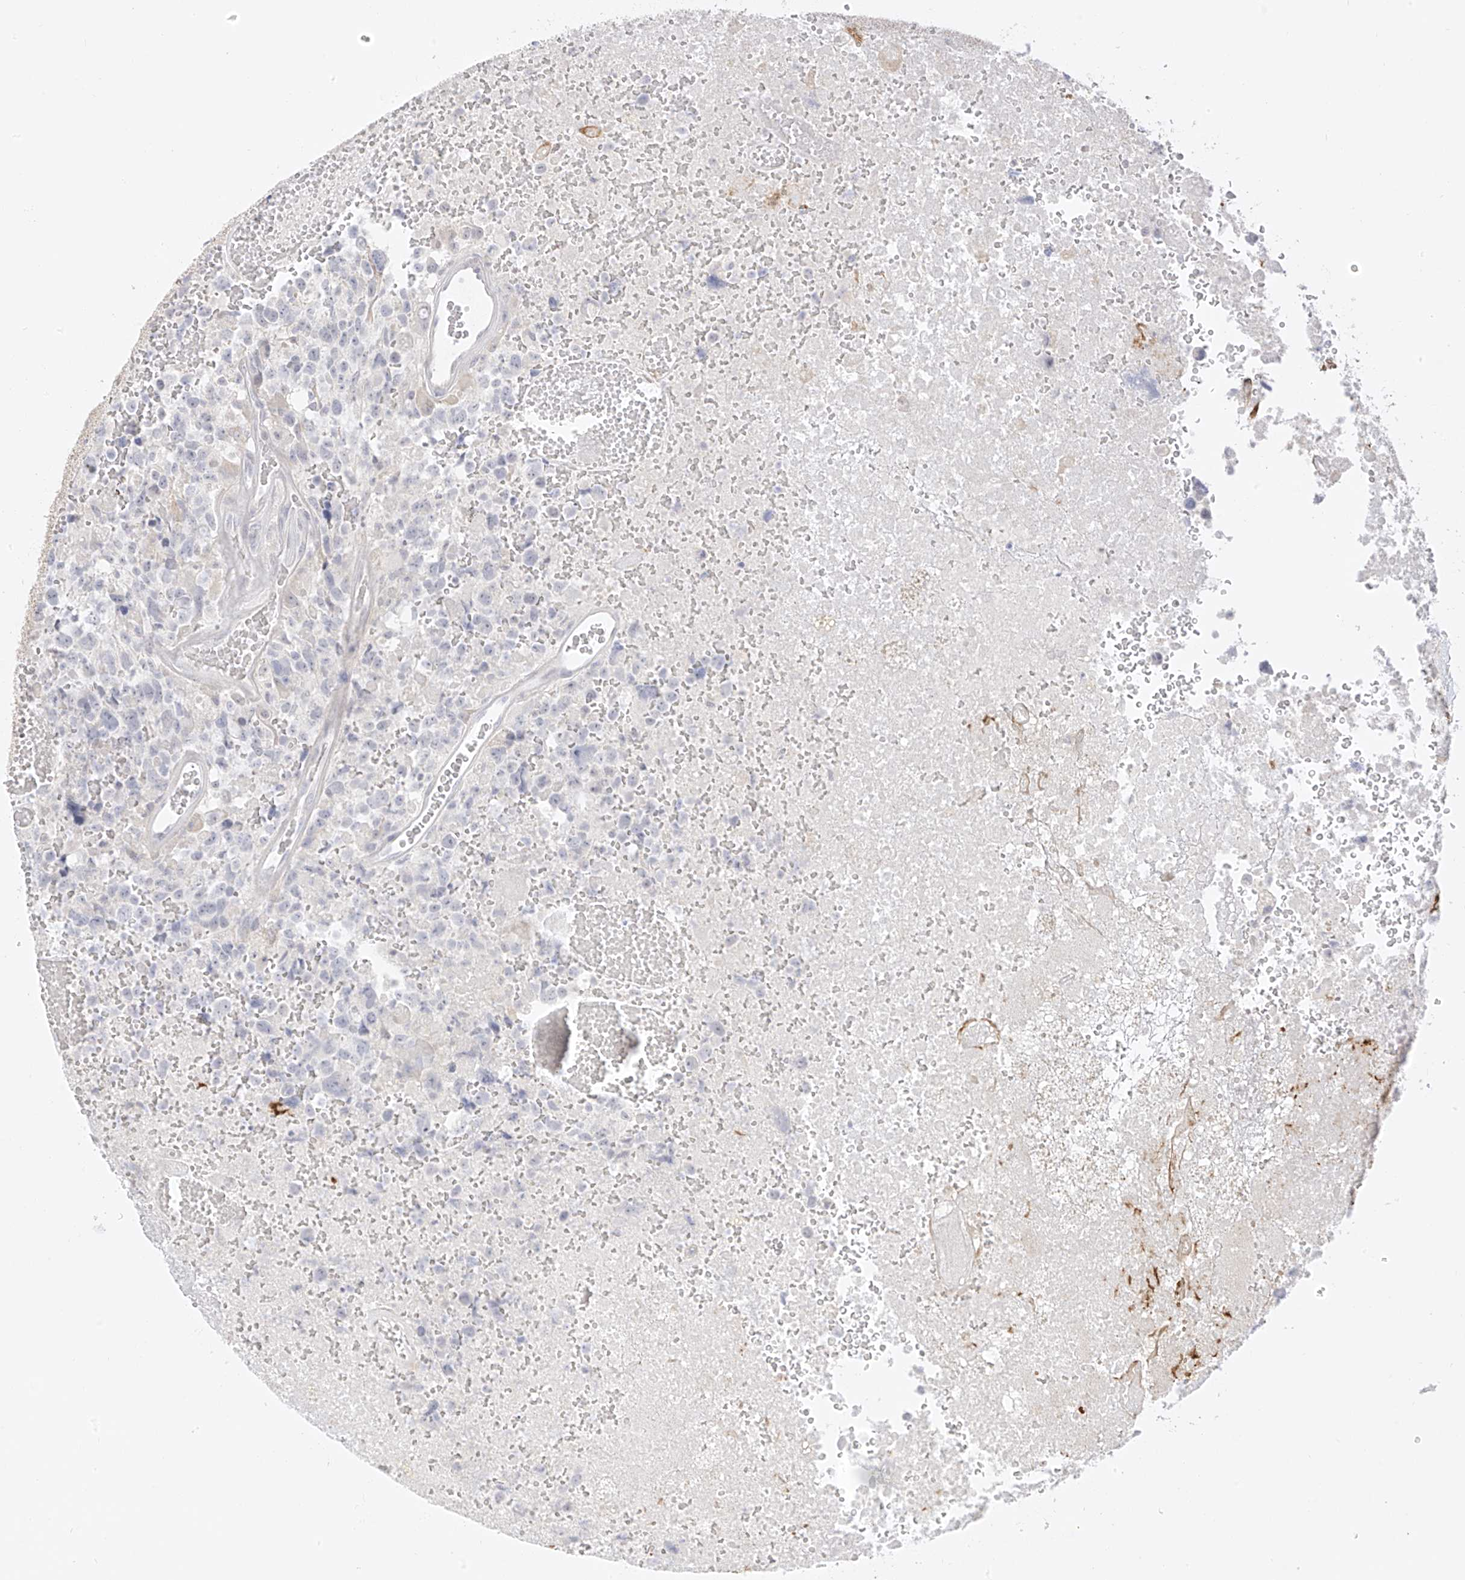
{"staining": {"intensity": "negative", "quantity": "none", "location": "none"}, "tissue": "glioma", "cell_type": "Tumor cells", "image_type": "cancer", "snomed": [{"axis": "morphology", "description": "Glioma, malignant, High grade"}, {"axis": "topography", "description": "Brain"}], "caption": "Image shows no significant protein positivity in tumor cells of glioma. The staining is performed using DAB (3,3'-diaminobenzidine) brown chromogen with nuclei counter-stained in using hematoxylin.", "gene": "DCDC2", "patient": {"sex": "male", "age": 69}}